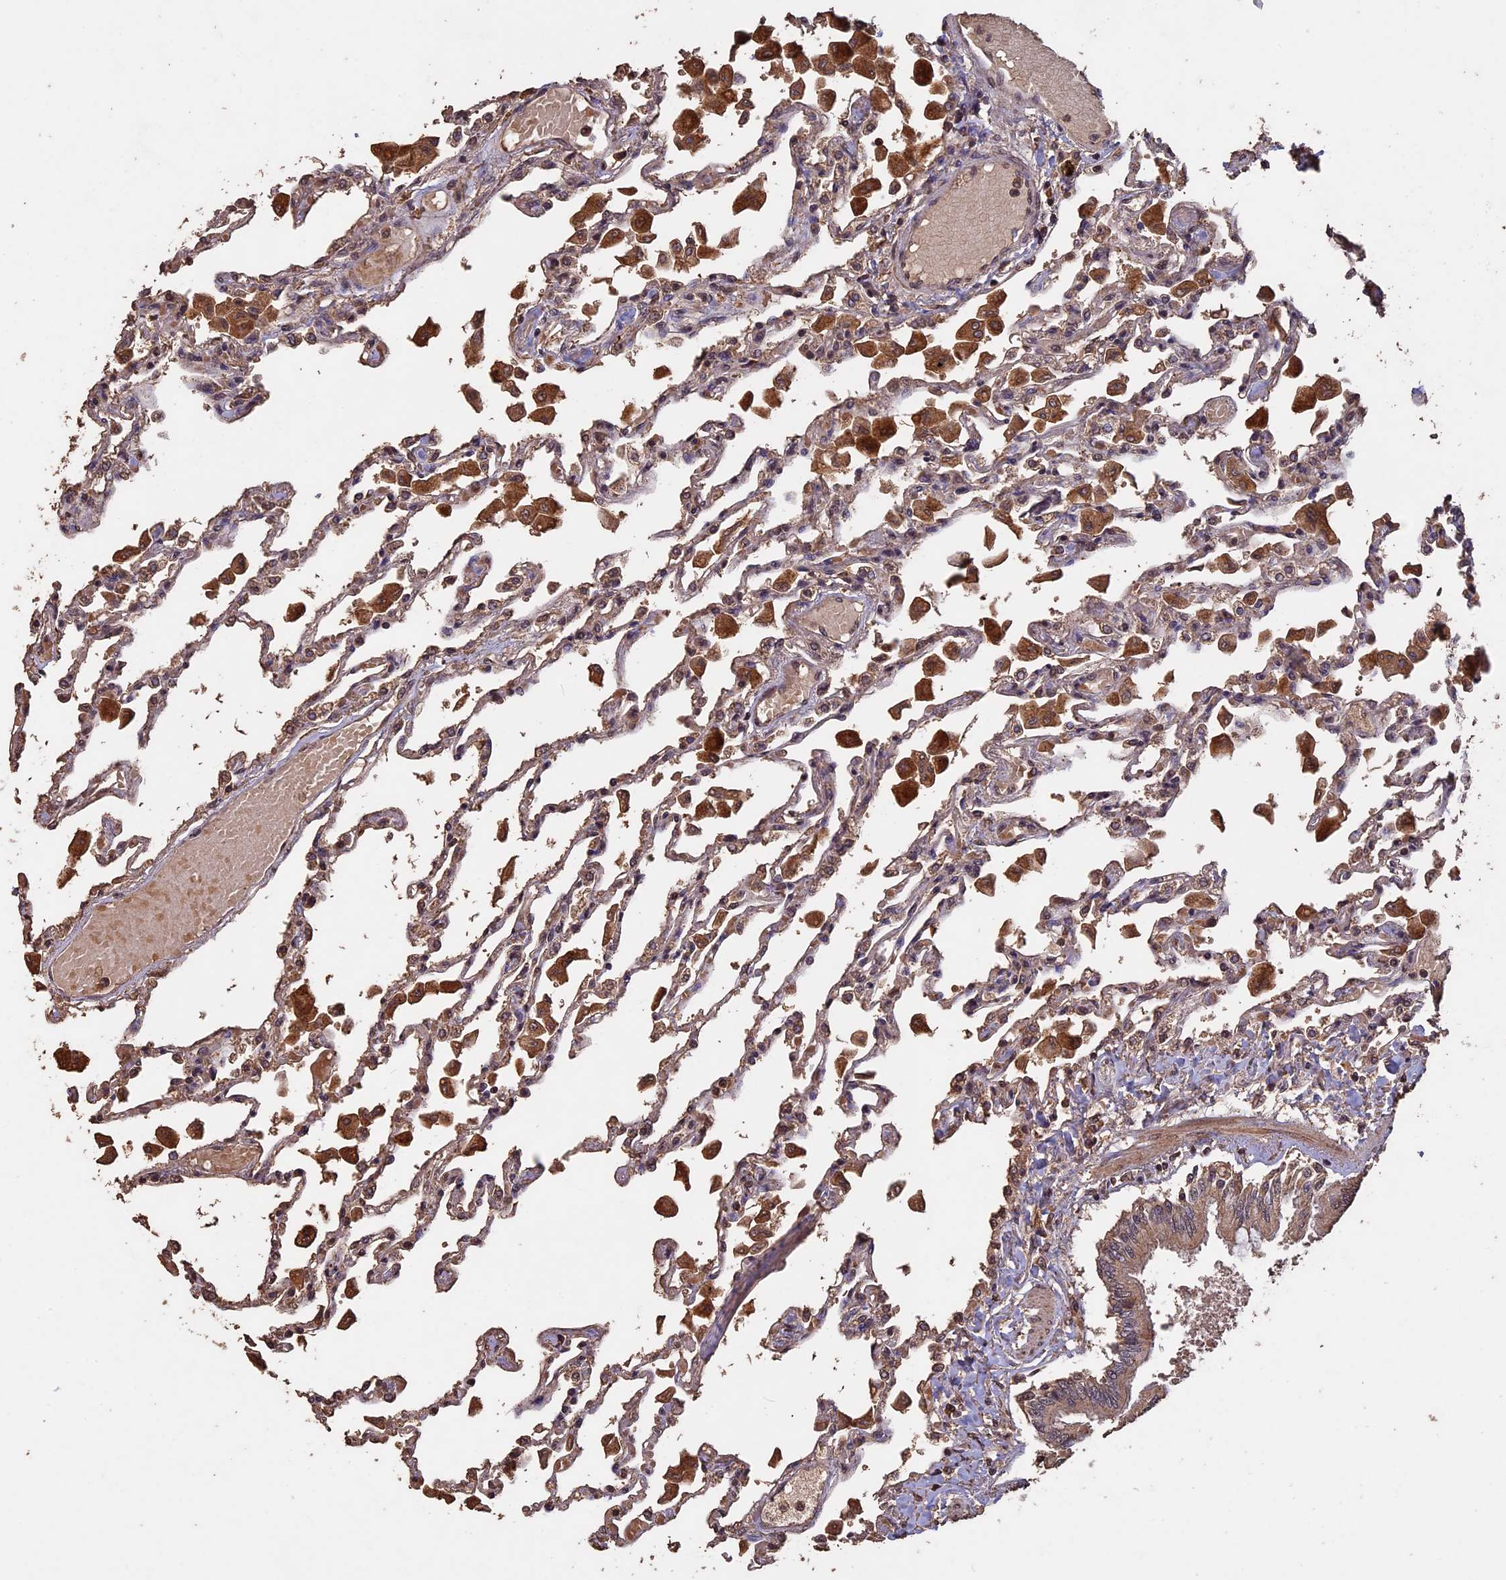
{"staining": {"intensity": "weak", "quantity": ">75%", "location": "cytoplasmic/membranous"}, "tissue": "lung", "cell_type": "Alveolar cells", "image_type": "normal", "snomed": [{"axis": "morphology", "description": "Normal tissue, NOS"}, {"axis": "topography", "description": "Bronchus"}, {"axis": "topography", "description": "Lung"}], "caption": "Protein analysis of unremarkable lung displays weak cytoplasmic/membranous staining in about >75% of alveolar cells. (brown staining indicates protein expression, while blue staining denotes nuclei).", "gene": "HUNK", "patient": {"sex": "female", "age": 49}}